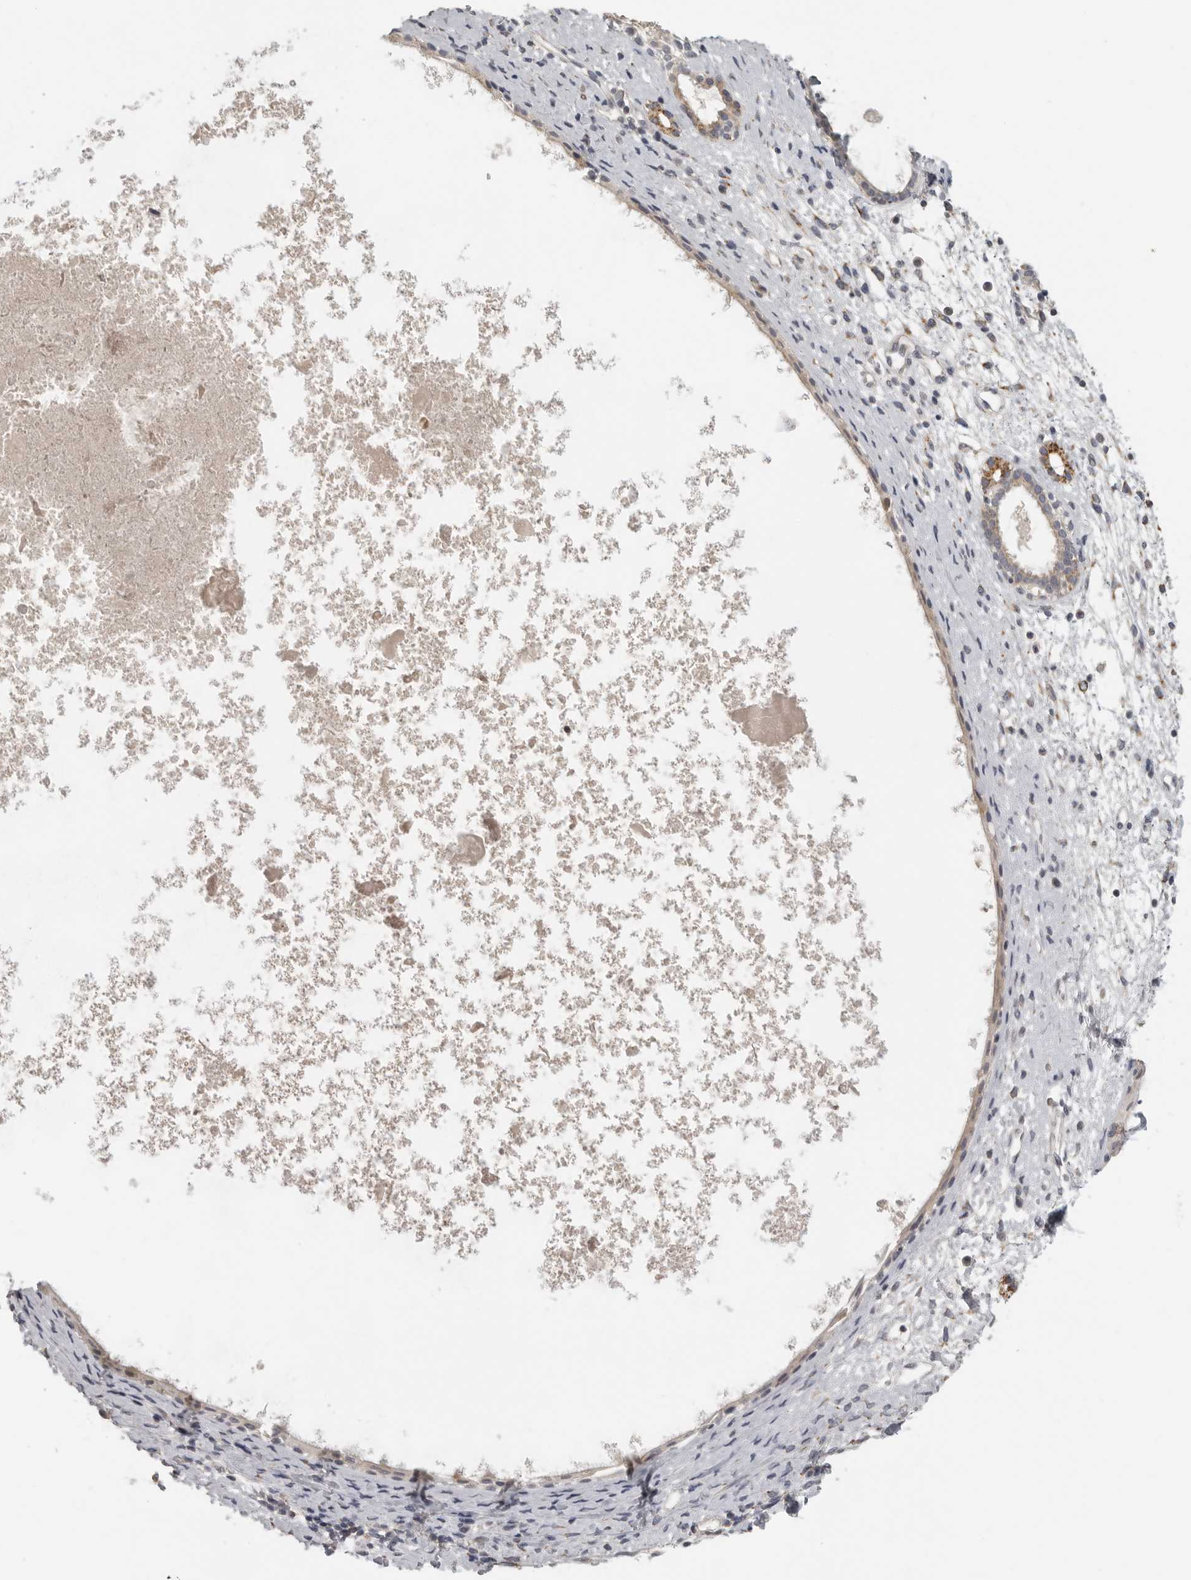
{"staining": {"intensity": "moderate", "quantity": "25%-75%", "location": "cytoplasmic/membranous"}, "tissue": "nasopharynx", "cell_type": "Respiratory epithelial cells", "image_type": "normal", "snomed": [{"axis": "morphology", "description": "Normal tissue, NOS"}, {"axis": "topography", "description": "Nasopharynx"}], "caption": "An immunohistochemistry micrograph of unremarkable tissue is shown. Protein staining in brown highlights moderate cytoplasmic/membranous positivity in nasopharynx within respiratory epithelial cells.", "gene": "RXFP3", "patient": {"sex": "male", "age": 22}}